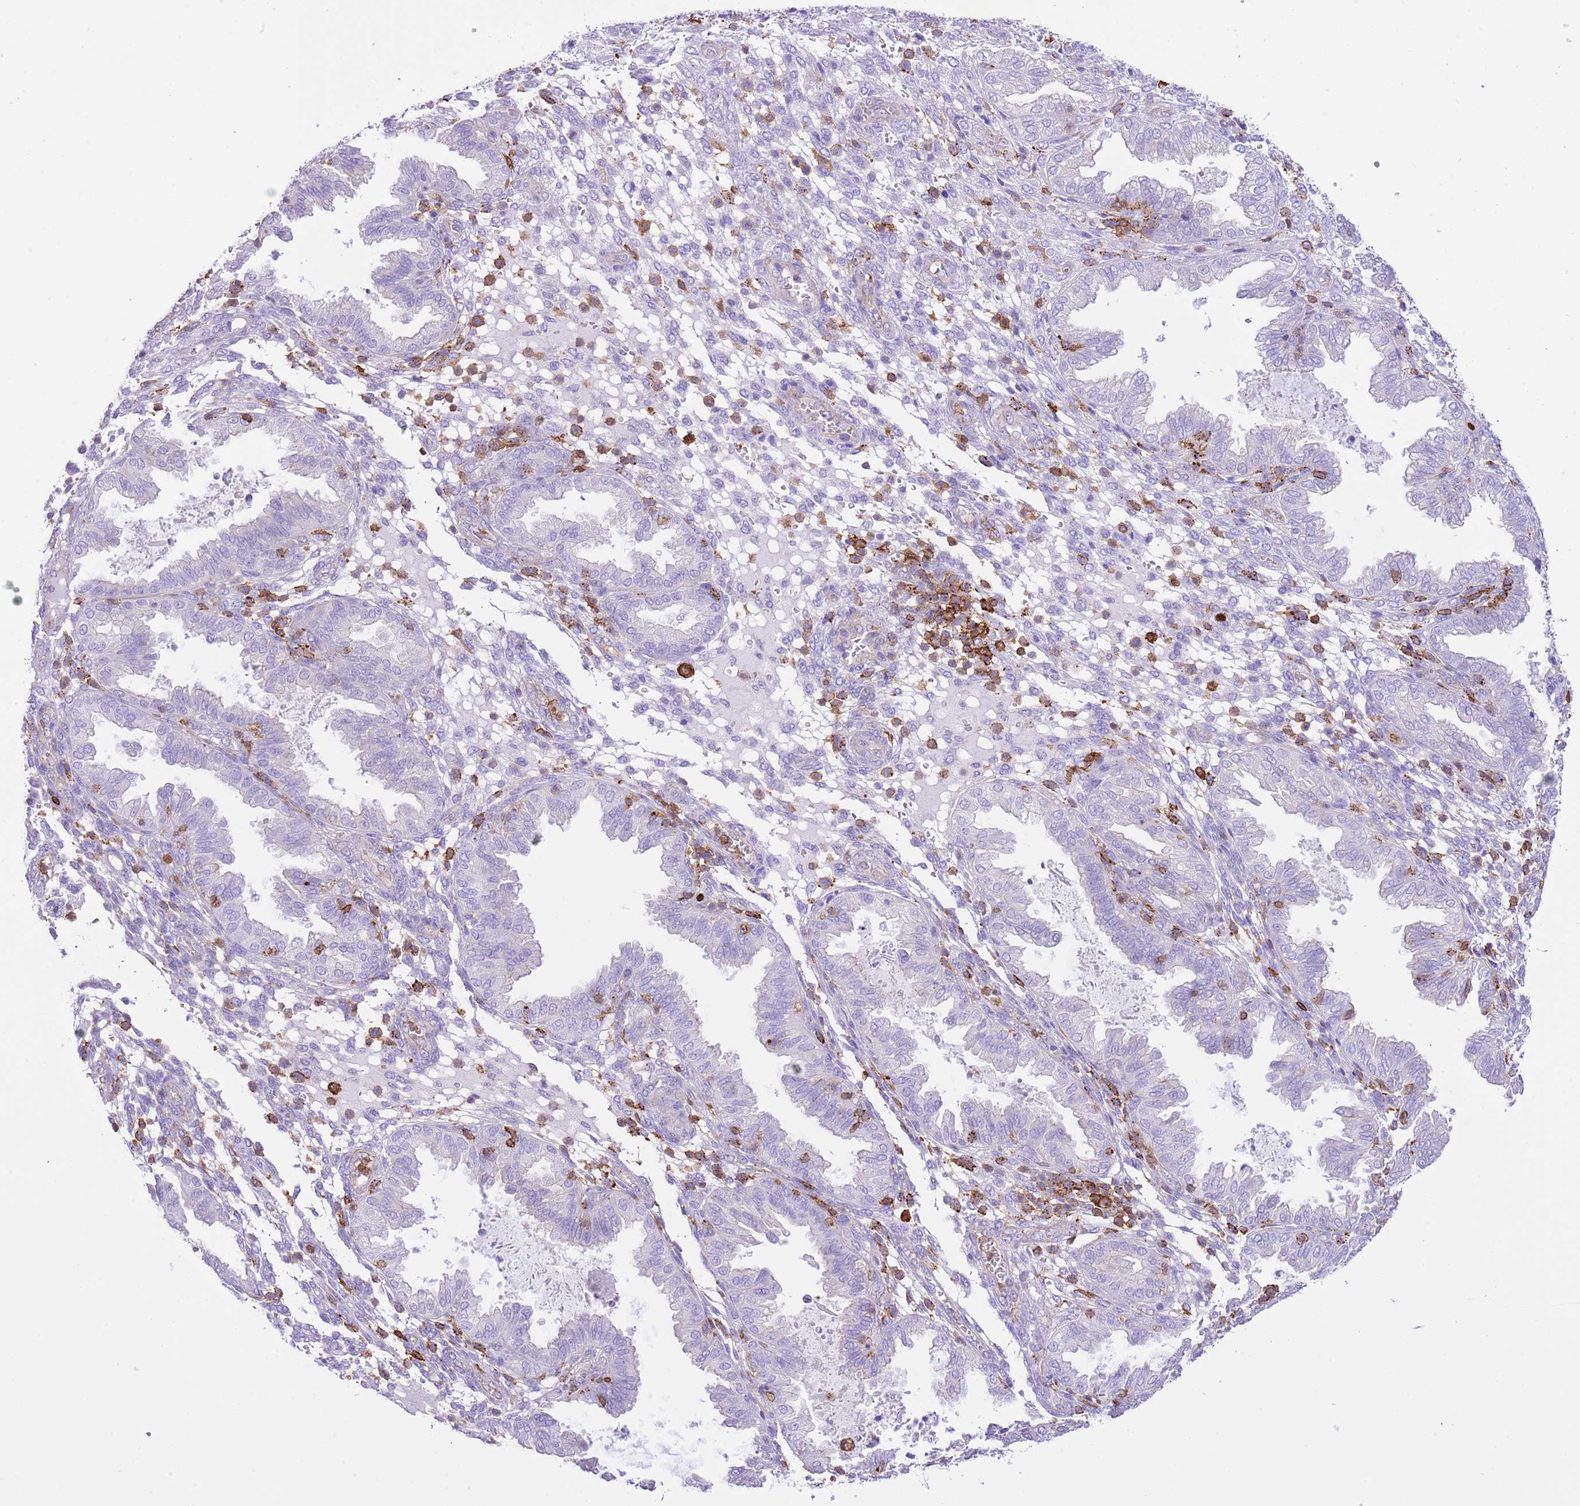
{"staining": {"intensity": "strong", "quantity": "<25%", "location": "cytoplasmic/membranous"}, "tissue": "endometrium", "cell_type": "Cells in endometrial stroma", "image_type": "normal", "snomed": [{"axis": "morphology", "description": "Normal tissue, NOS"}, {"axis": "topography", "description": "Endometrium"}], "caption": "This is a photomicrograph of immunohistochemistry (IHC) staining of benign endometrium, which shows strong staining in the cytoplasmic/membranous of cells in endometrial stroma.", "gene": "EFHD2", "patient": {"sex": "female", "age": 33}}